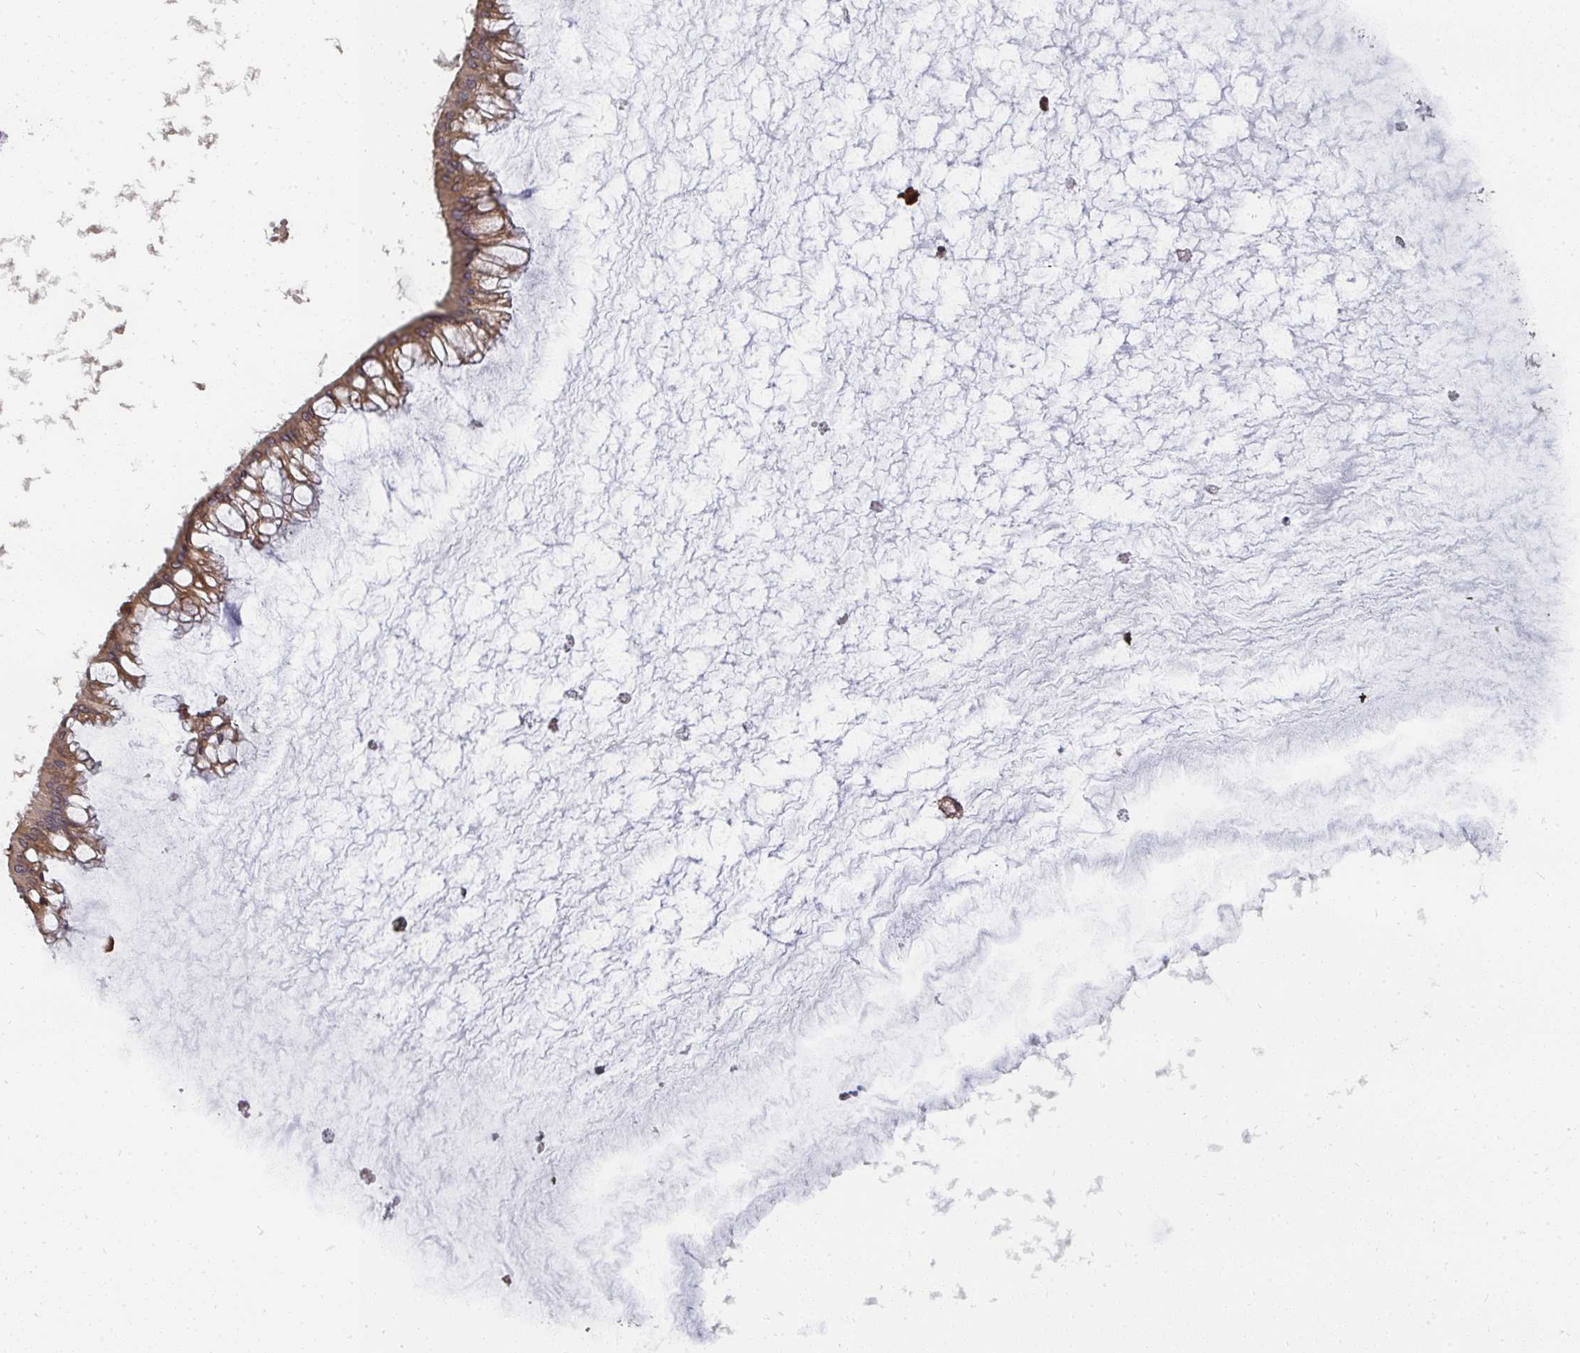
{"staining": {"intensity": "moderate", "quantity": ">75%", "location": "cytoplasmic/membranous"}, "tissue": "ovarian cancer", "cell_type": "Tumor cells", "image_type": "cancer", "snomed": [{"axis": "morphology", "description": "Cystadenocarcinoma, mucinous, NOS"}, {"axis": "topography", "description": "Ovary"}], "caption": "This image reveals IHC staining of human ovarian cancer (mucinous cystadenocarcinoma), with medium moderate cytoplasmic/membranous positivity in about >75% of tumor cells.", "gene": "ZFYVE28", "patient": {"sex": "female", "age": 73}}